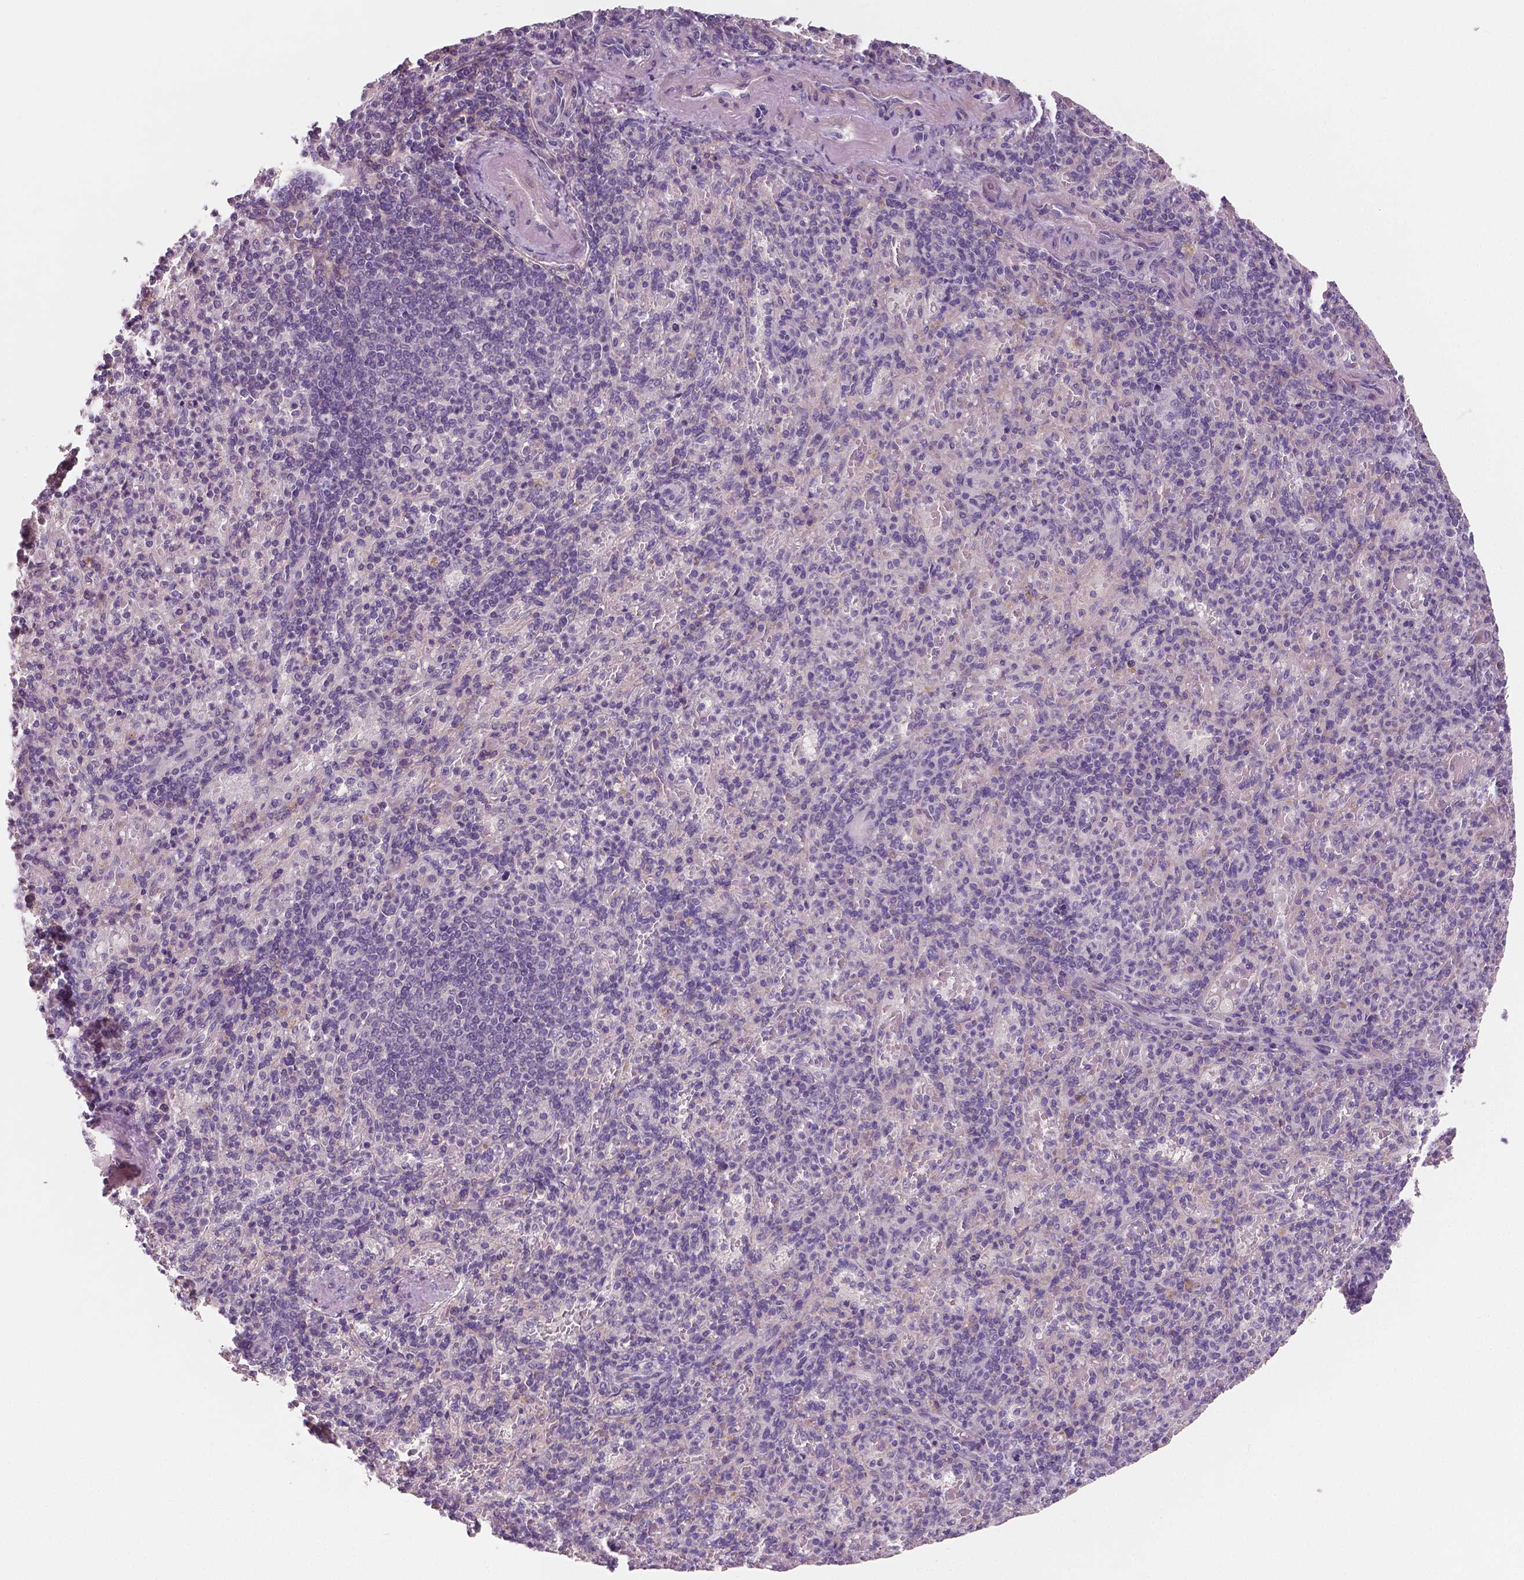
{"staining": {"intensity": "negative", "quantity": "none", "location": "none"}, "tissue": "spleen", "cell_type": "Cells in red pulp", "image_type": "normal", "snomed": [{"axis": "morphology", "description": "Normal tissue, NOS"}, {"axis": "topography", "description": "Spleen"}], "caption": "The photomicrograph reveals no staining of cells in red pulp in benign spleen.", "gene": "LSM14B", "patient": {"sex": "female", "age": 74}}